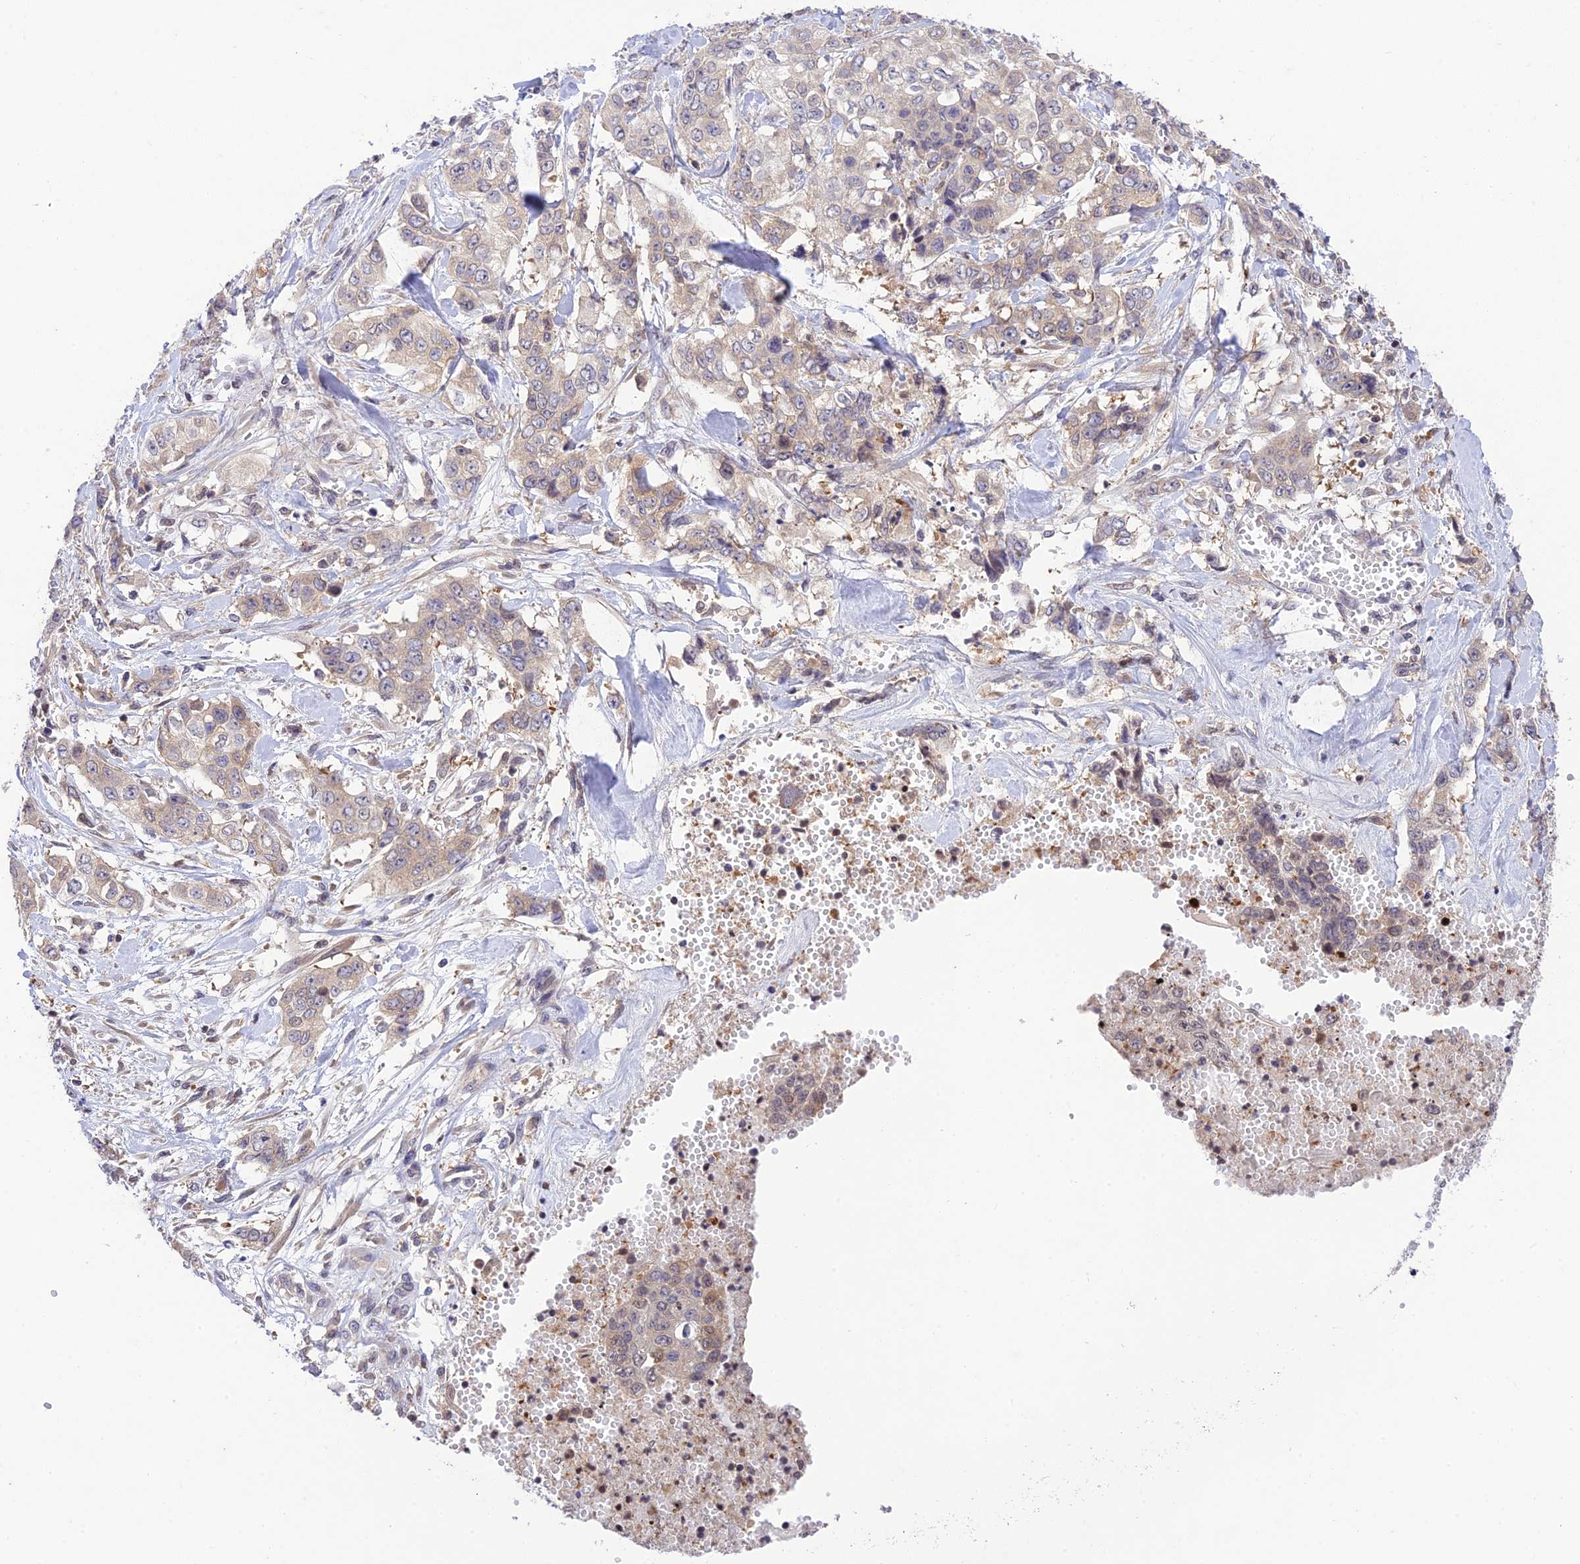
{"staining": {"intensity": "weak", "quantity": "25%-75%", "location": "cytoplasmic/membranous"}, "tissue": "stomach cancer", "cell_type": "Tumor cells", "image_type": "cancer", "snomed": [{"axis": "morphology", "description": "Adenocarcinoma, NOS"}, {"axis": "topography", "description": "Stomach, upper"}], "caption": "Immunohistochemical staining of stomach cancer reveals low levels of weak cytoplasmic/membranous positivity in approximately 25%-75% of tumor cells.", "gene": "TEKT1", "patient": {"sex": "male", "age": 62}}